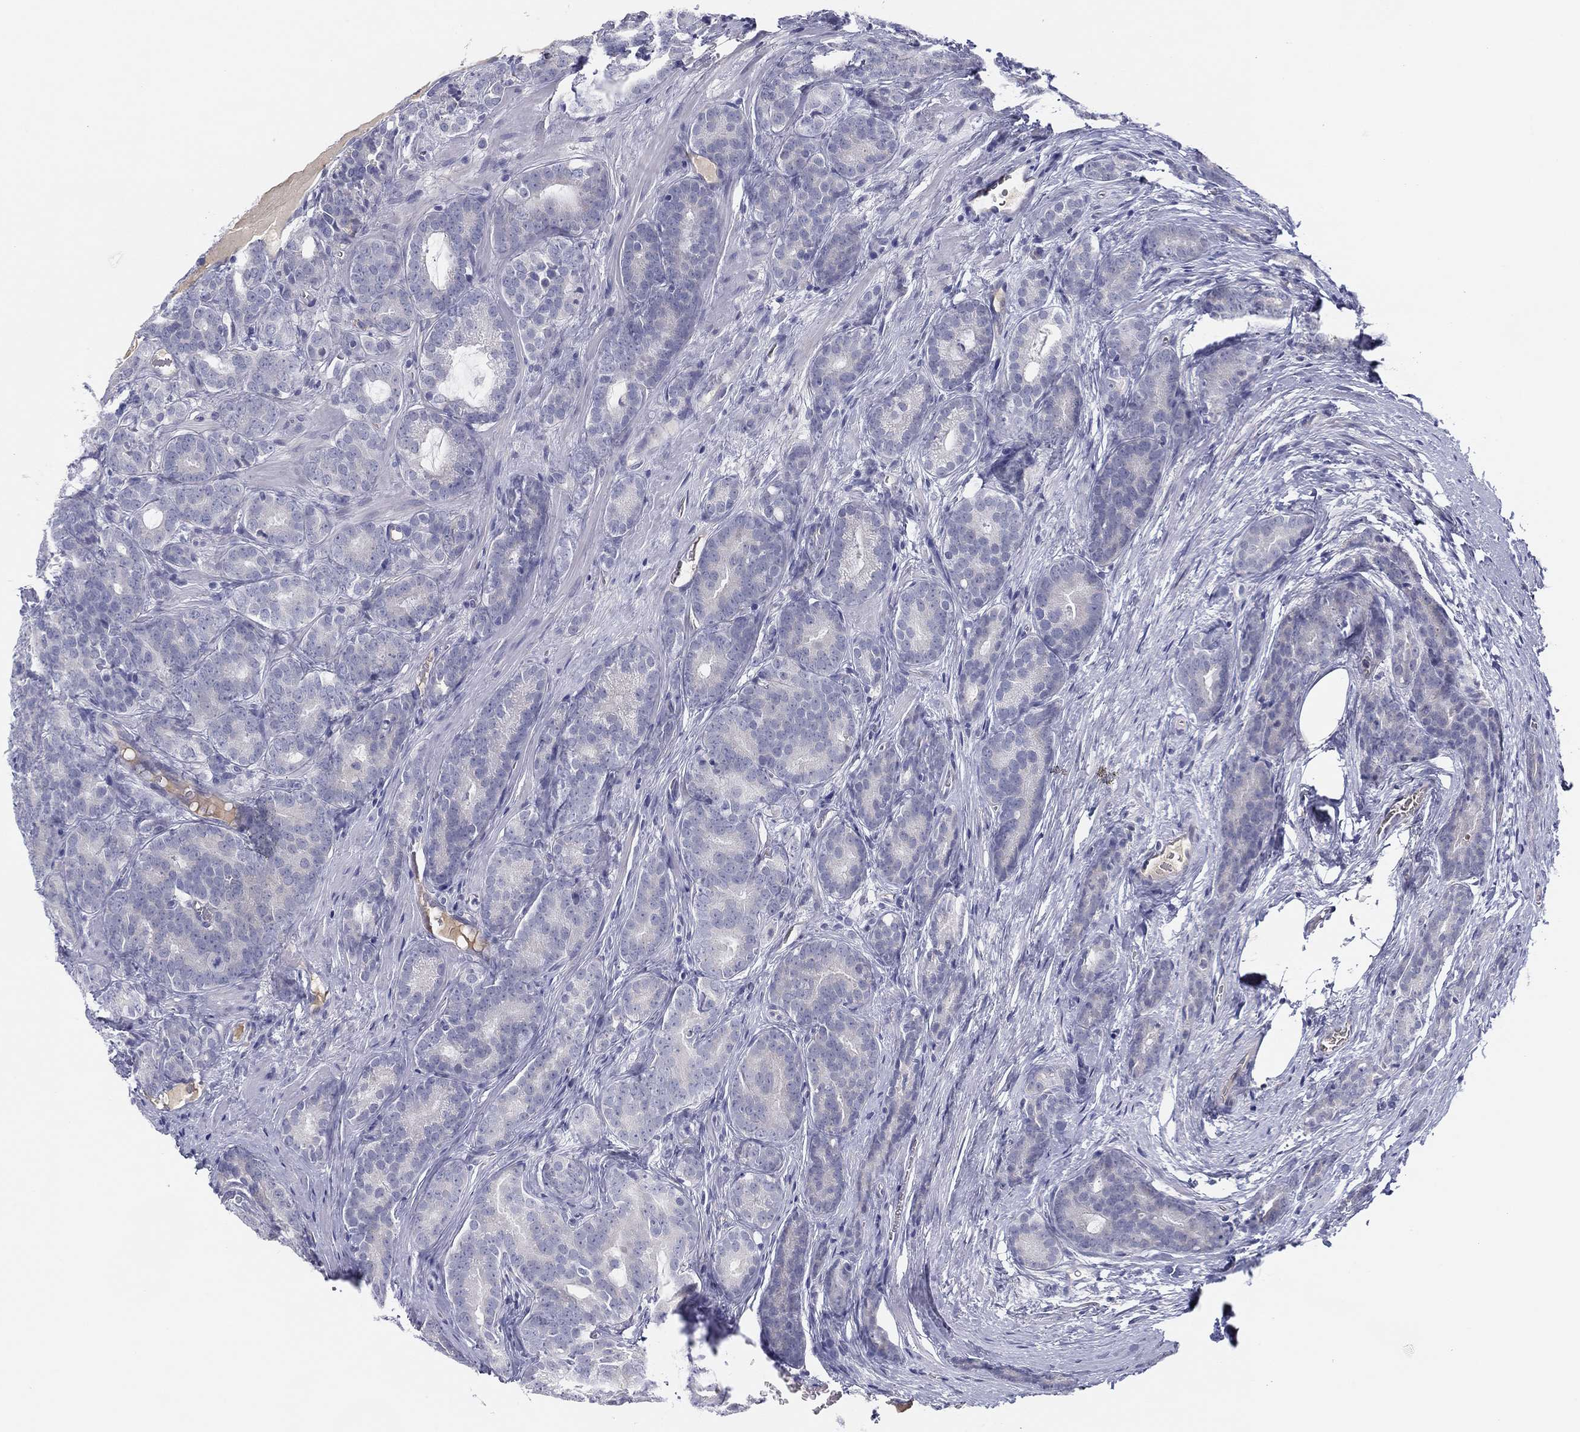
{"staining": {"intensity": "negative", "quantity": "none", "location": "none"}, "tissue": "prostate cancer", "cell_type": "Tumor cells", "image_type": "cancer", "snomed": [{"axis": "morphology", "description": "Adenocarcinoma, NOS"}, {"axis": "topography", "description": "Prostate"}], "caption": "Immunohistochemistry (IHC) histopathology image of neoplastic tissue: human prostate adenocarcinoma stained with DAB shows no significant protein expression in tumor cells.", "gene": "MLF1", "patient": {"sex": "male", "age": 71}}